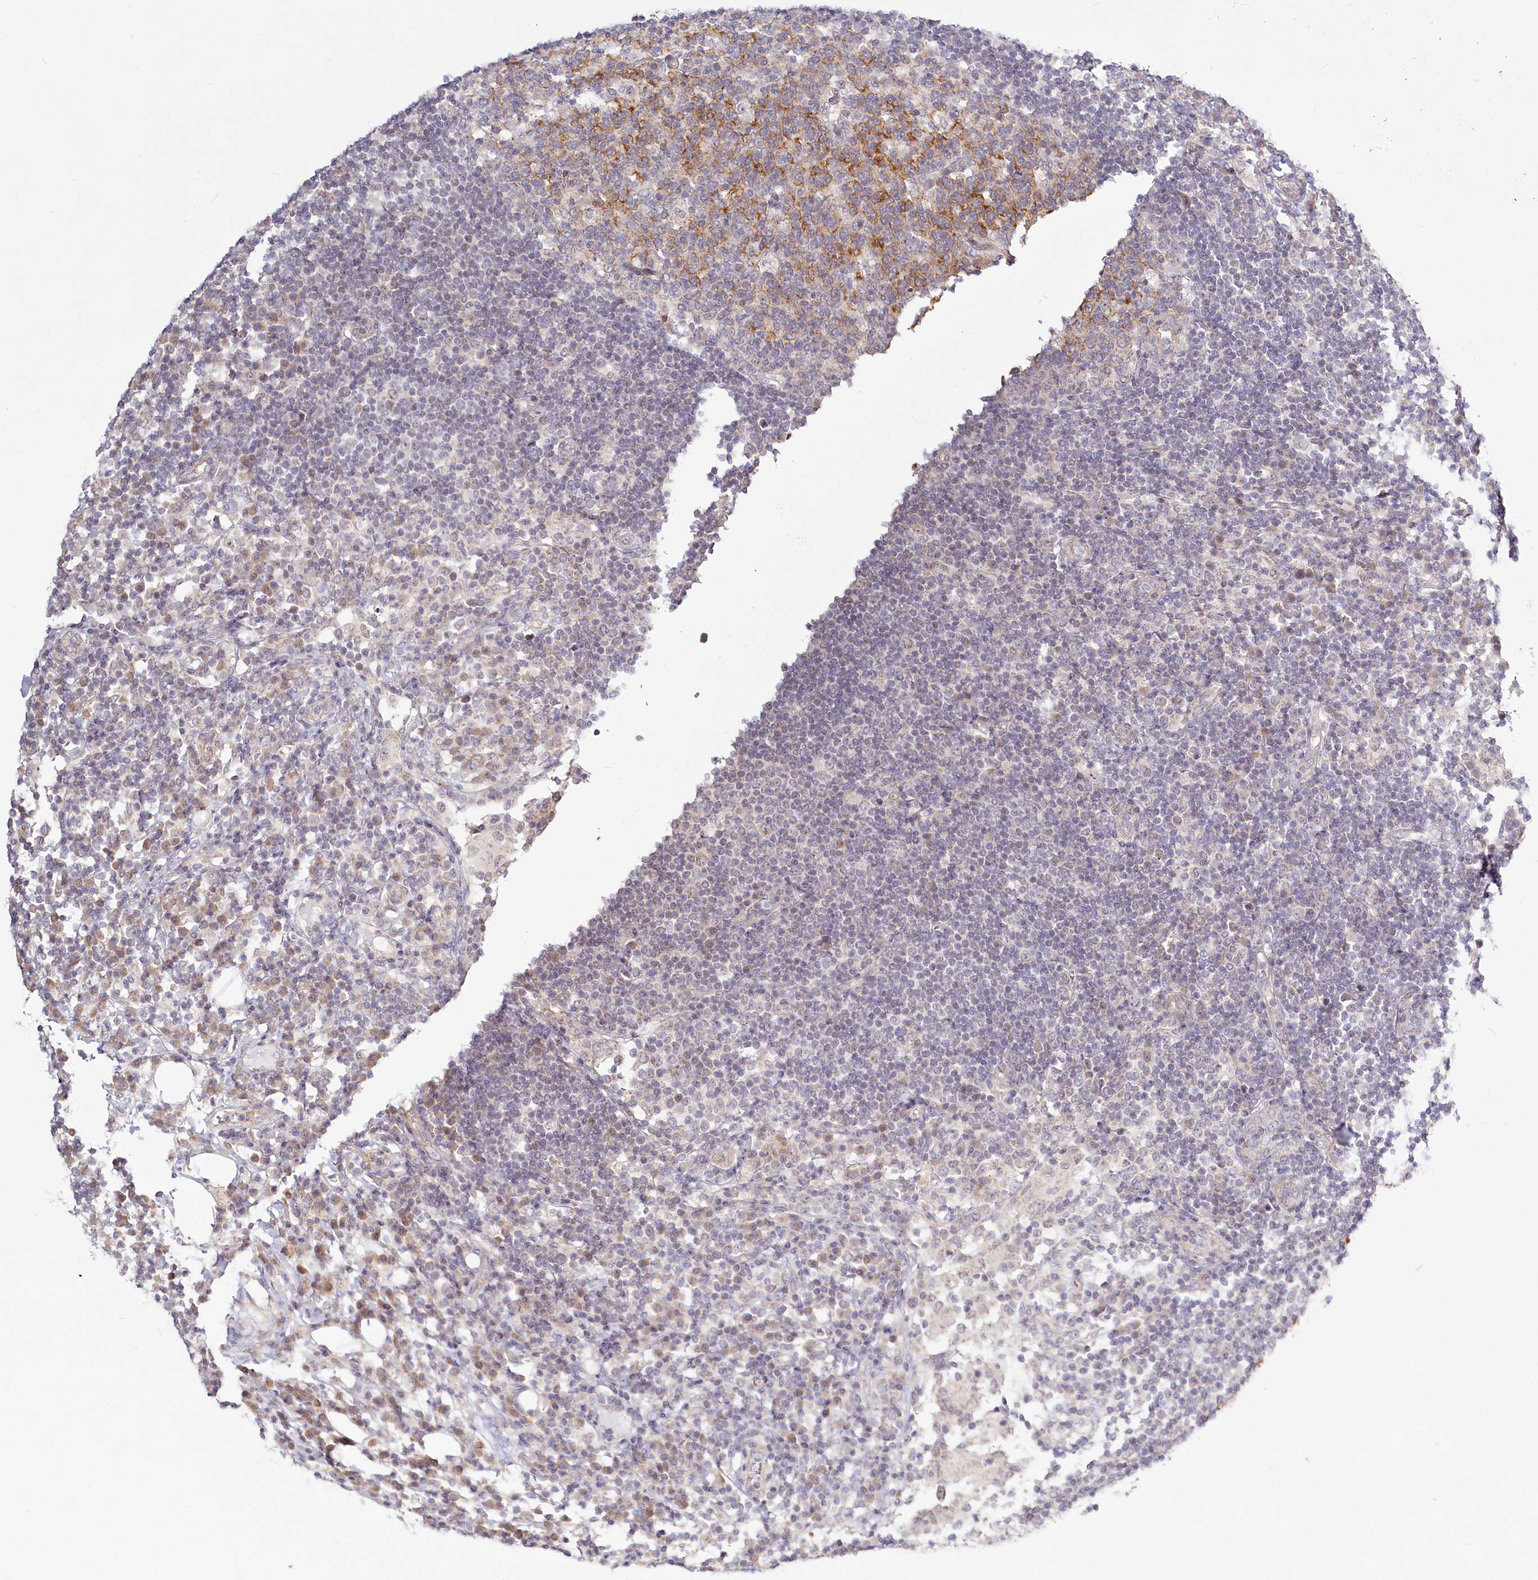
{"staining": {"intensity": "negative", "quantity": "none", "location": "none"}, "tissue": "lymph node", "cell_type": "Germinal center cells", "image_type": "normal", "snomed": [{"axis": "morphology", "description": "Normal tissue, NOS"}, {"axis": "topography", "description": "Lymph node"}], "caption": "Germinal center cells show no significant staining in benign lymph node. (Stains: DAB (3,3'-diaminobenzidine) IHC with hematoxylin counter stain, Microscopy: brightfield microscopy at high magnification).", "gene": "SPINK13", "patient": {"sex": "female", "age": 53}}